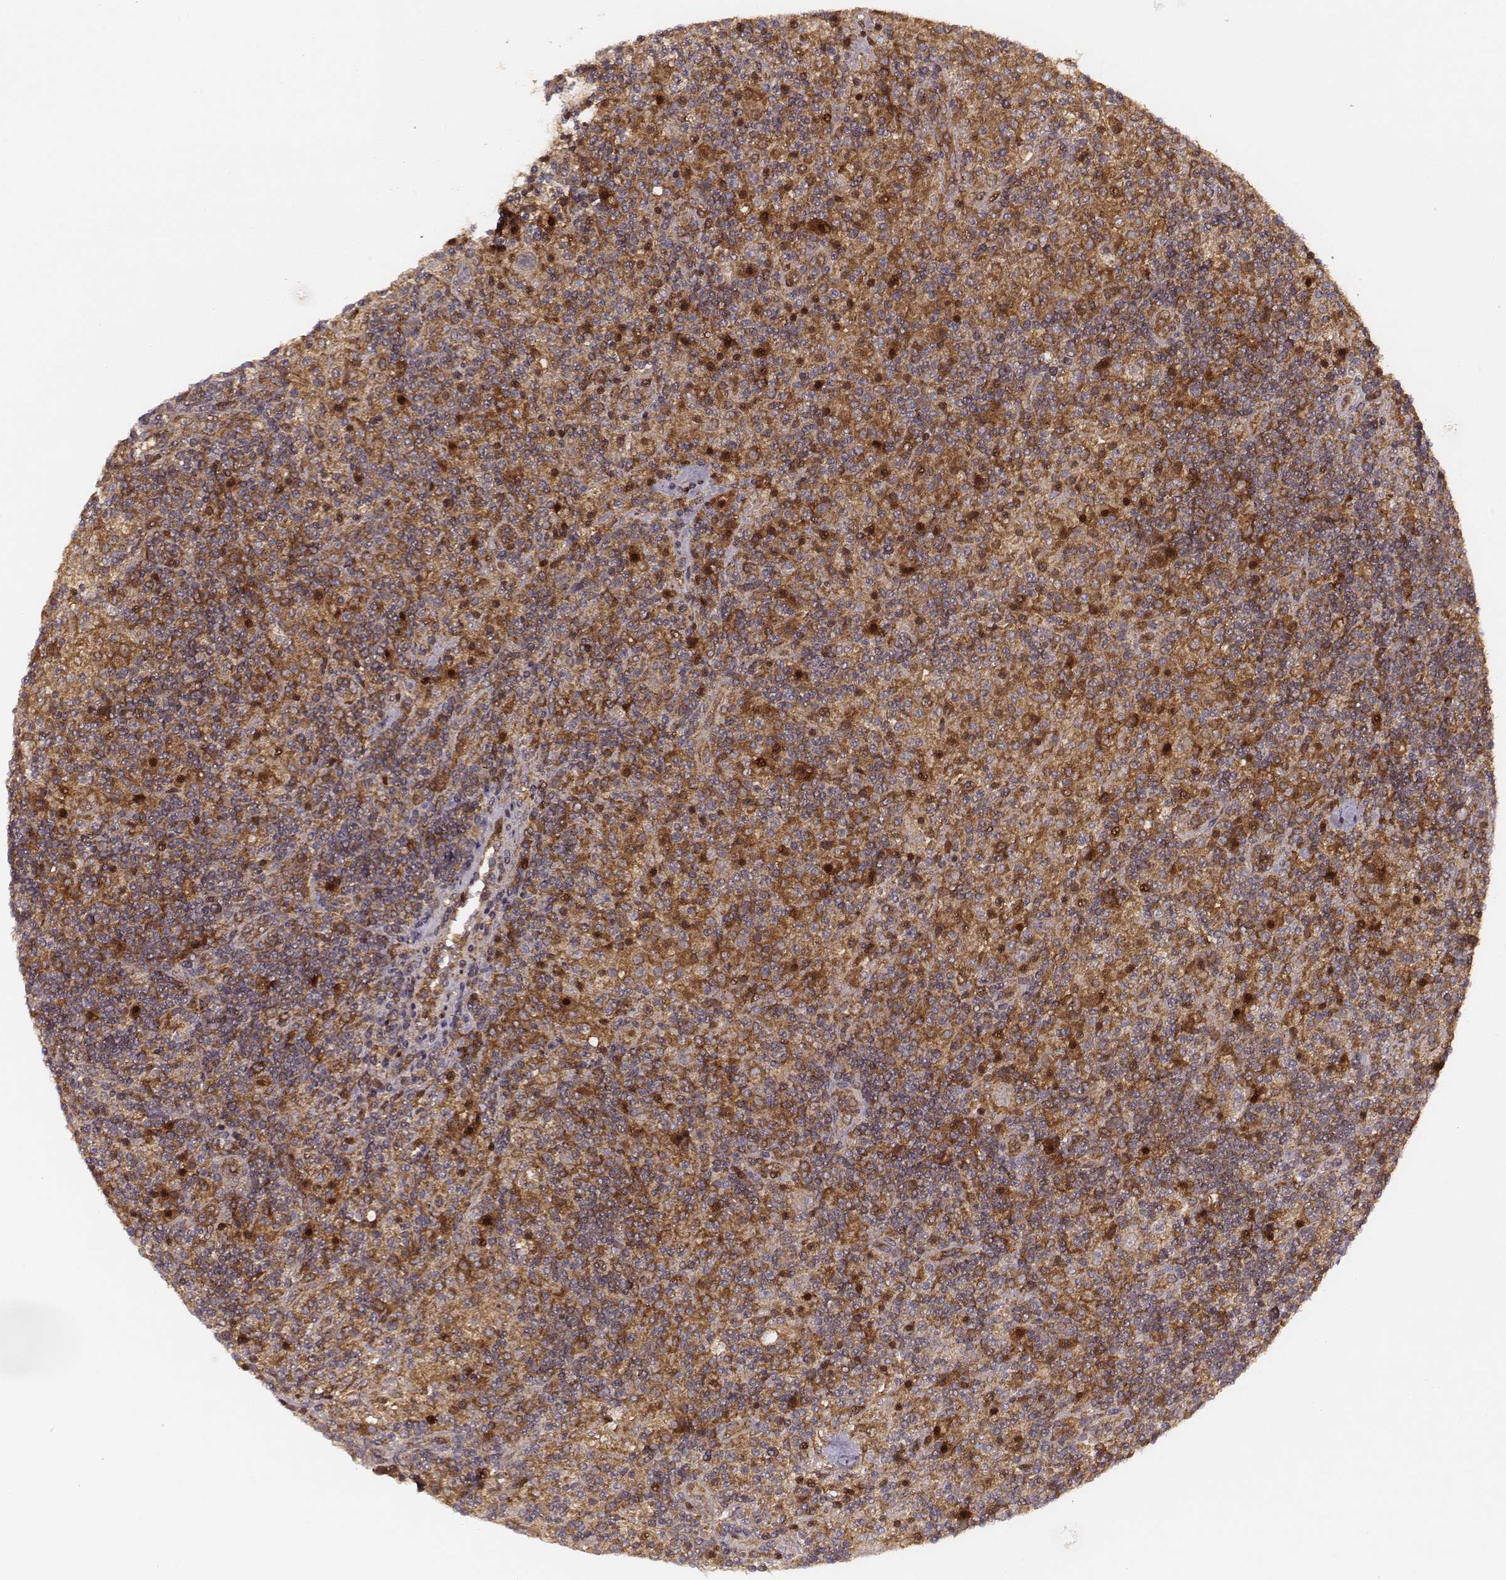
{"staining": {"intensity": "strong", "quantity": ">75%", "location": "cytoplasmic/membranous"}, "tissue": "lymphoma", "cell_type": "Tumor cells", "image_type": "cancer", "snomed": [{"axis": "morphology", "description": "Hodgkin's disease, NOS"}, {"axis": "topography", "description": "Lymph node"}], "caption": "Protein staining demonstrates strong cytoplasmic/membranous positivity in approximately >75% of tumor cells in lymphoma. (Stains: DAB (3,3'-diaminobenzidine) in brown, nuclei in blue, Microscopy: brightfield microscopy at high magnification).", "gene": "VPS26A", "patient": {"sex": "male", "age": 70}}